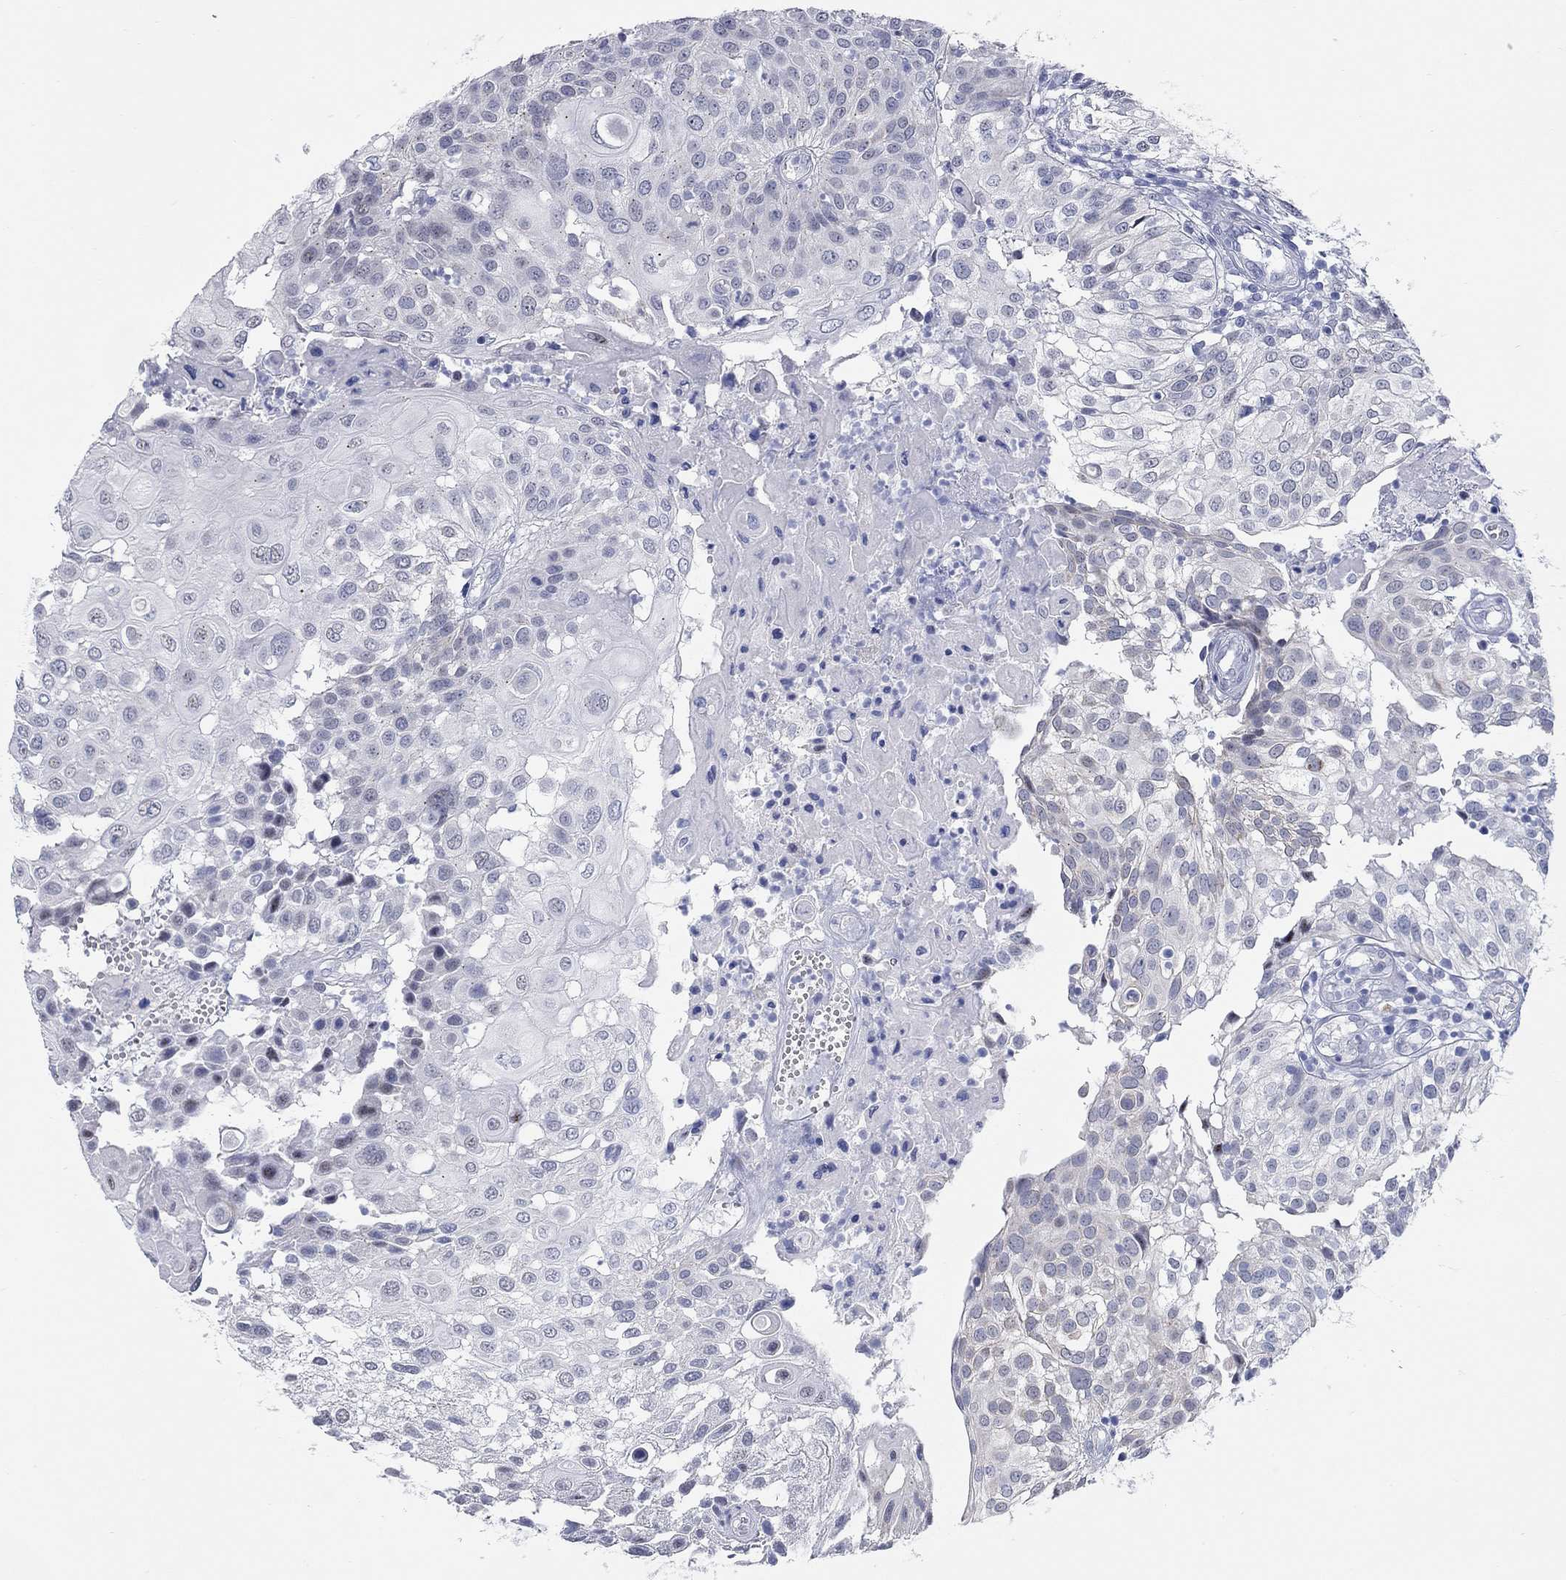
{"staining": {"intensity": "negative", "quantity": "none", "location": "none"}, "tissue": "urothelial cancer", "cell_type": "Tumor cells", "image_type": "cancer", "snomed": [{"axis": "morphology", "description": "Urothelial carcinoma, High grade"}, {"axis": "topography", "description": "Urinary bladder"}], "caption": "Immunohistochemical staining of human urothelial cancer shows no significant staining in tumor cells.", "gene": "WASF3", "patient": {"sex": "female", "age": 79}}